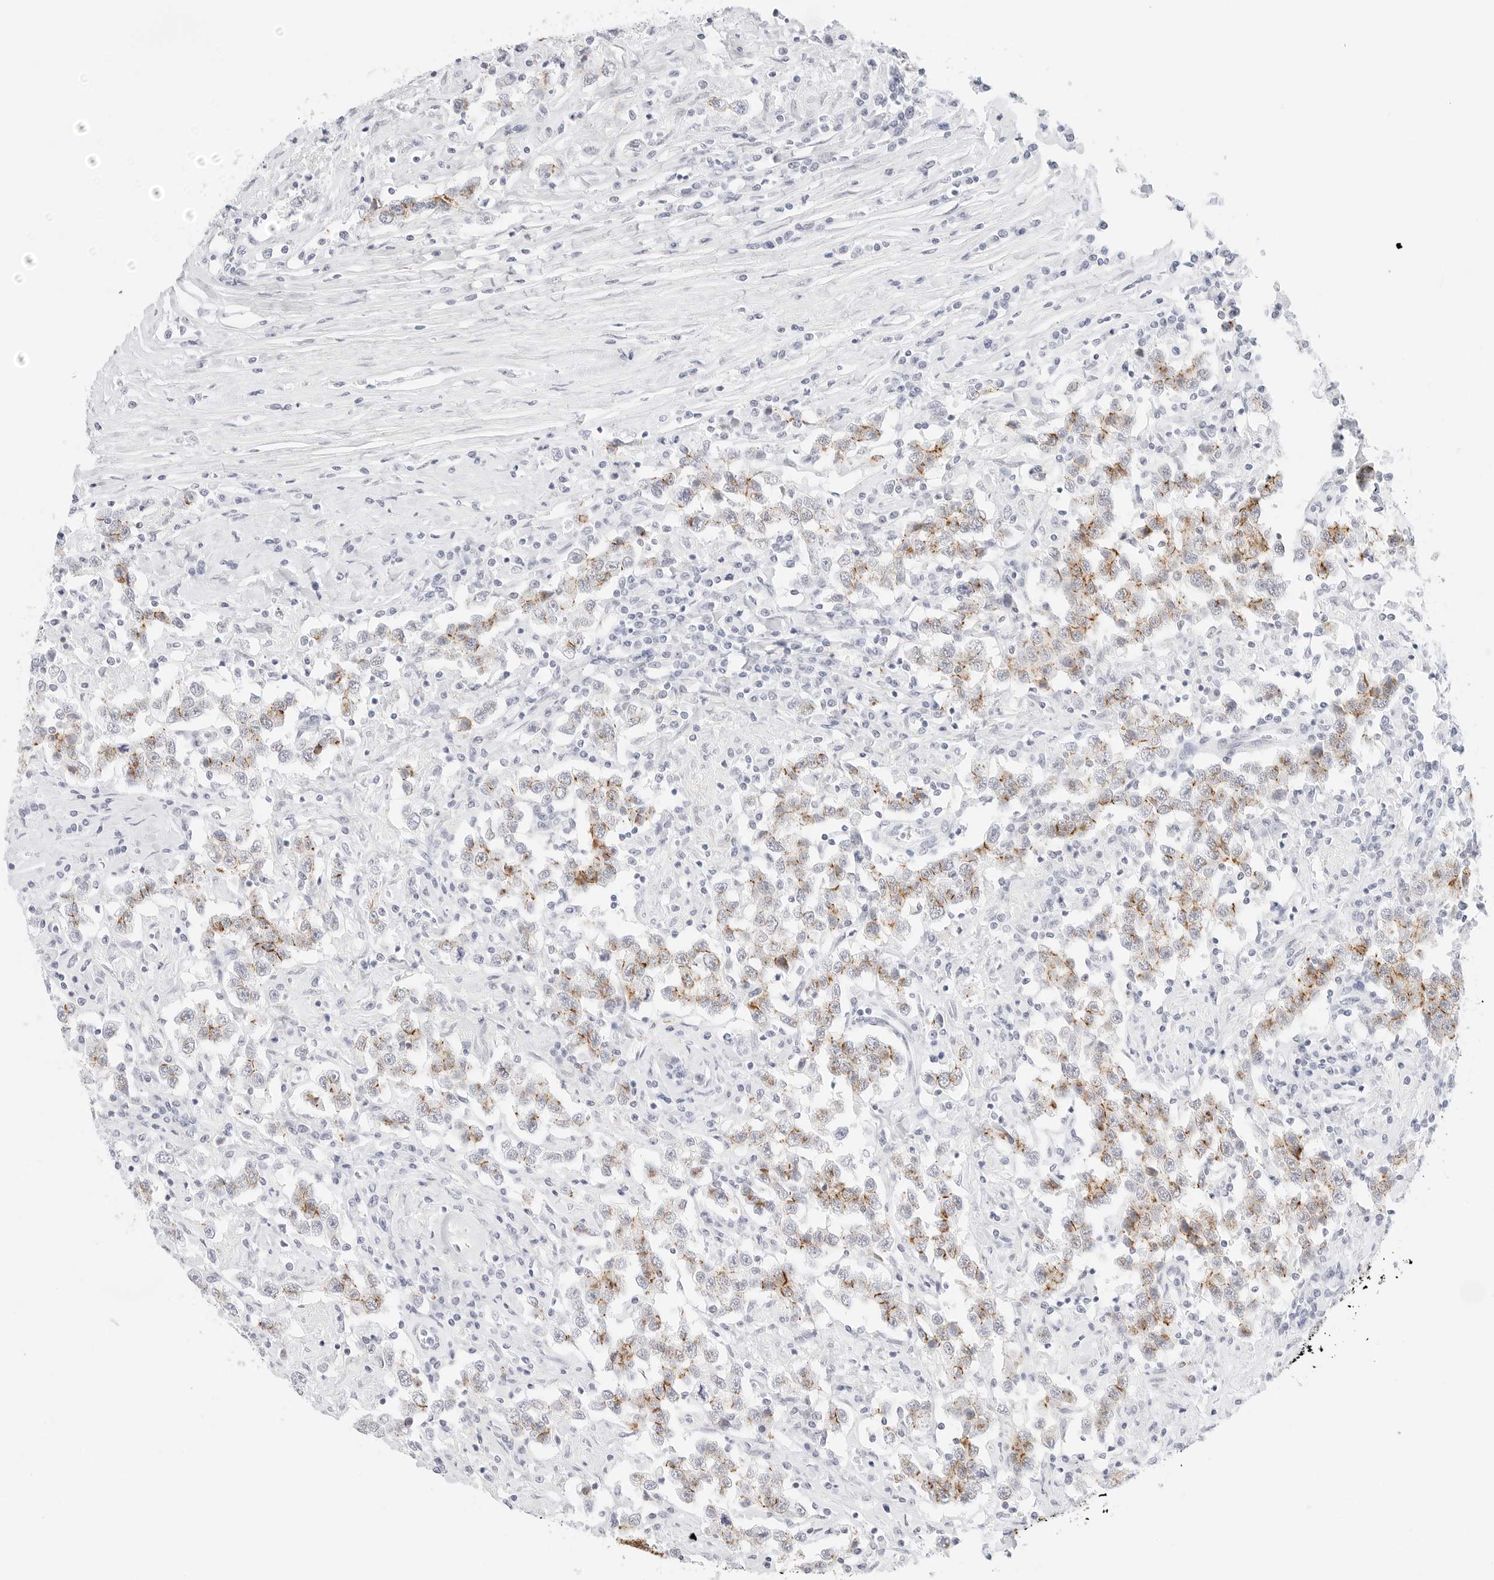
{"staining": {"intensity": "moderate", "quantity": "<25%", "location": "cytoplasmic/membranous"}, "tissue": "testis cancer", "cell_type": "Tumor cells", "image_type": "cancer", "snomed": [{"axis": "morphology", "description": "Seminoma, NOS"}, {"axis": "topography", "description": "Testis"}], "caption": "Testis cancer tissue shows moderate cytoplasmic/membranous expression in about <25% of tumor cells", "gene": "CDH1", "patient": {"sex": "male", "age": 41}}